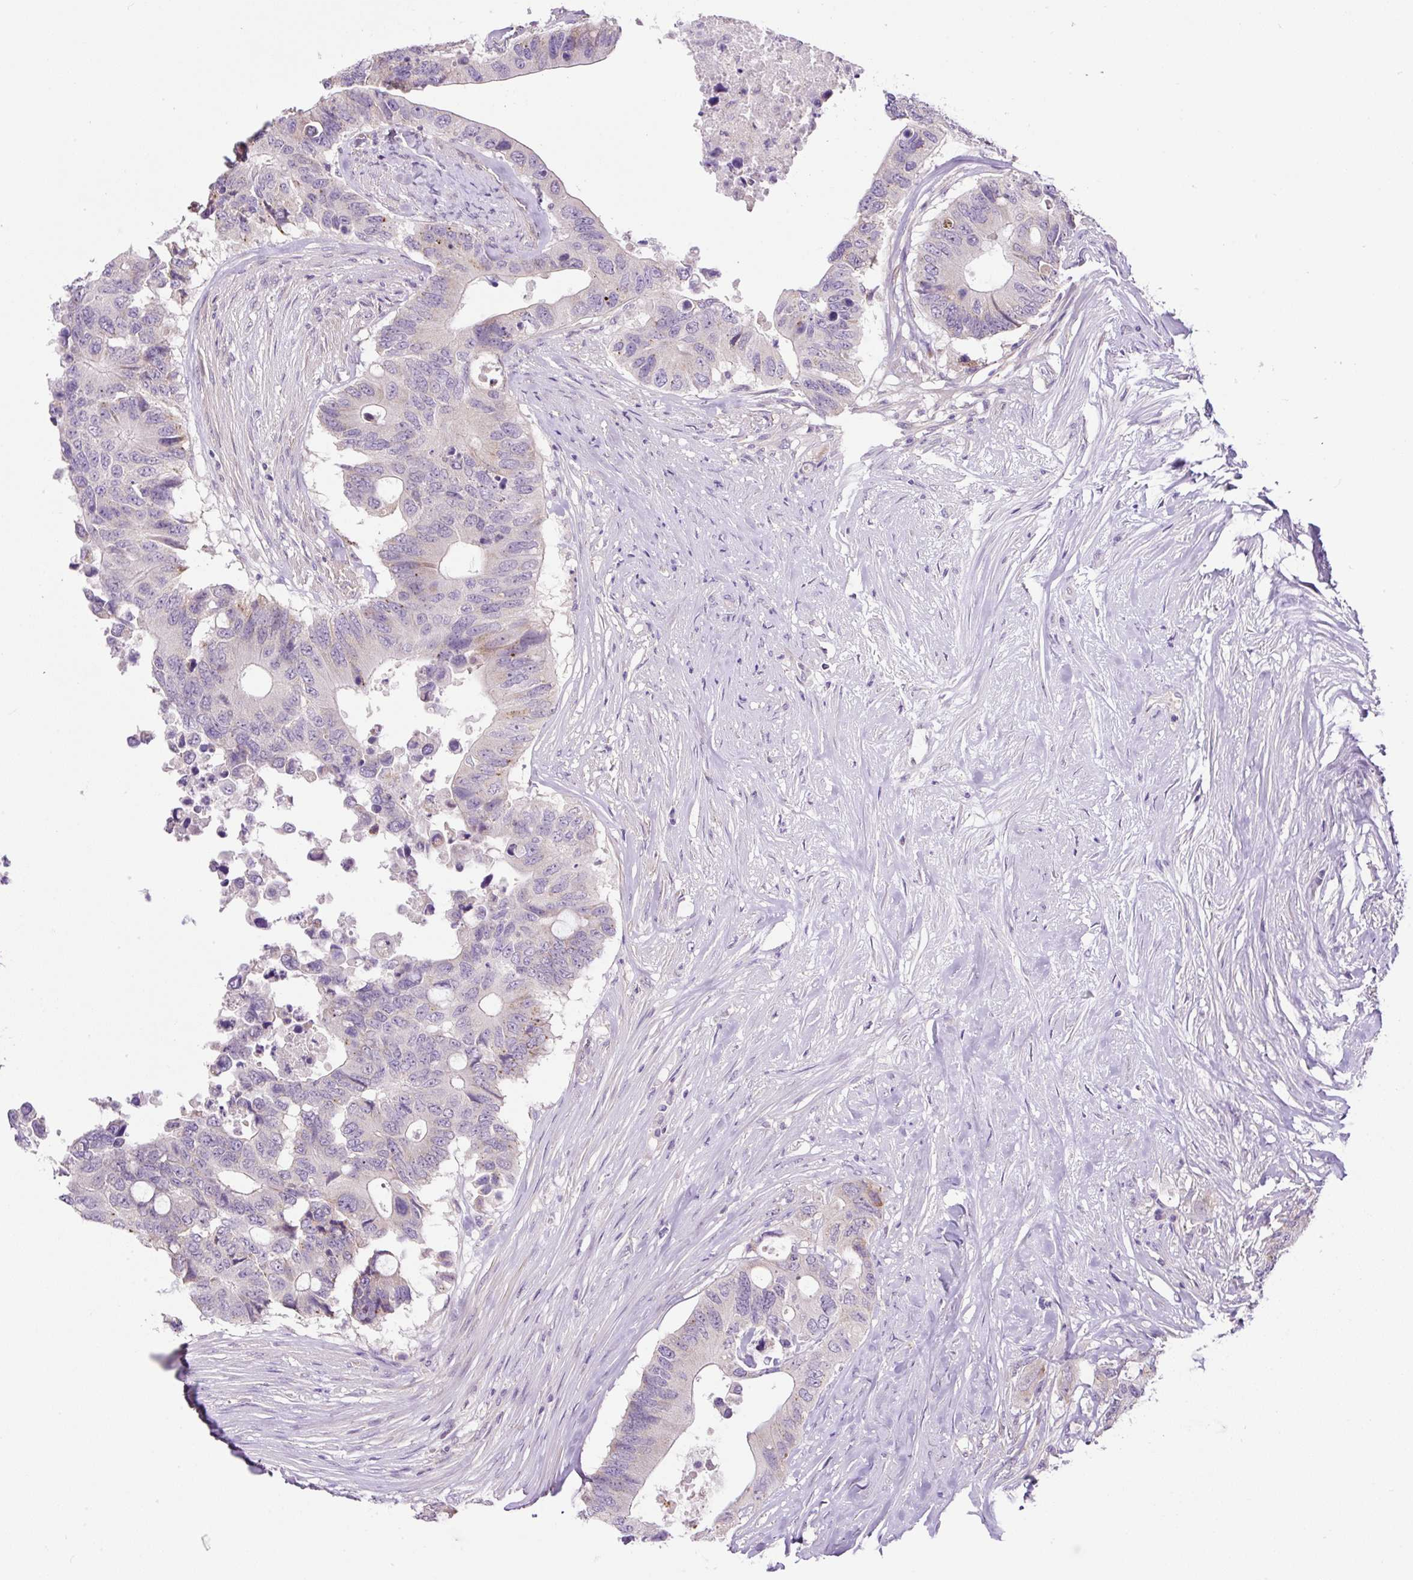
{"staining": {"intensity": "negative", "quantity": "none", "location": "none"}, "tissue": "colorectal cancer", "cell_type": "Tumor cells", "image_type": "cancer", "snomed": [{"axis": "morphology", "description": "Adenocarcinoma, NOS"}, {"axis": "topography", "description": "Colon"}], "caption": "Adenocarcinoma (colorectal) was stained to show a protein in brown. There is no significant positivity in tumor cells.", "gene": "OGDHL", "patient": {"sex": "male", "age": 71}}